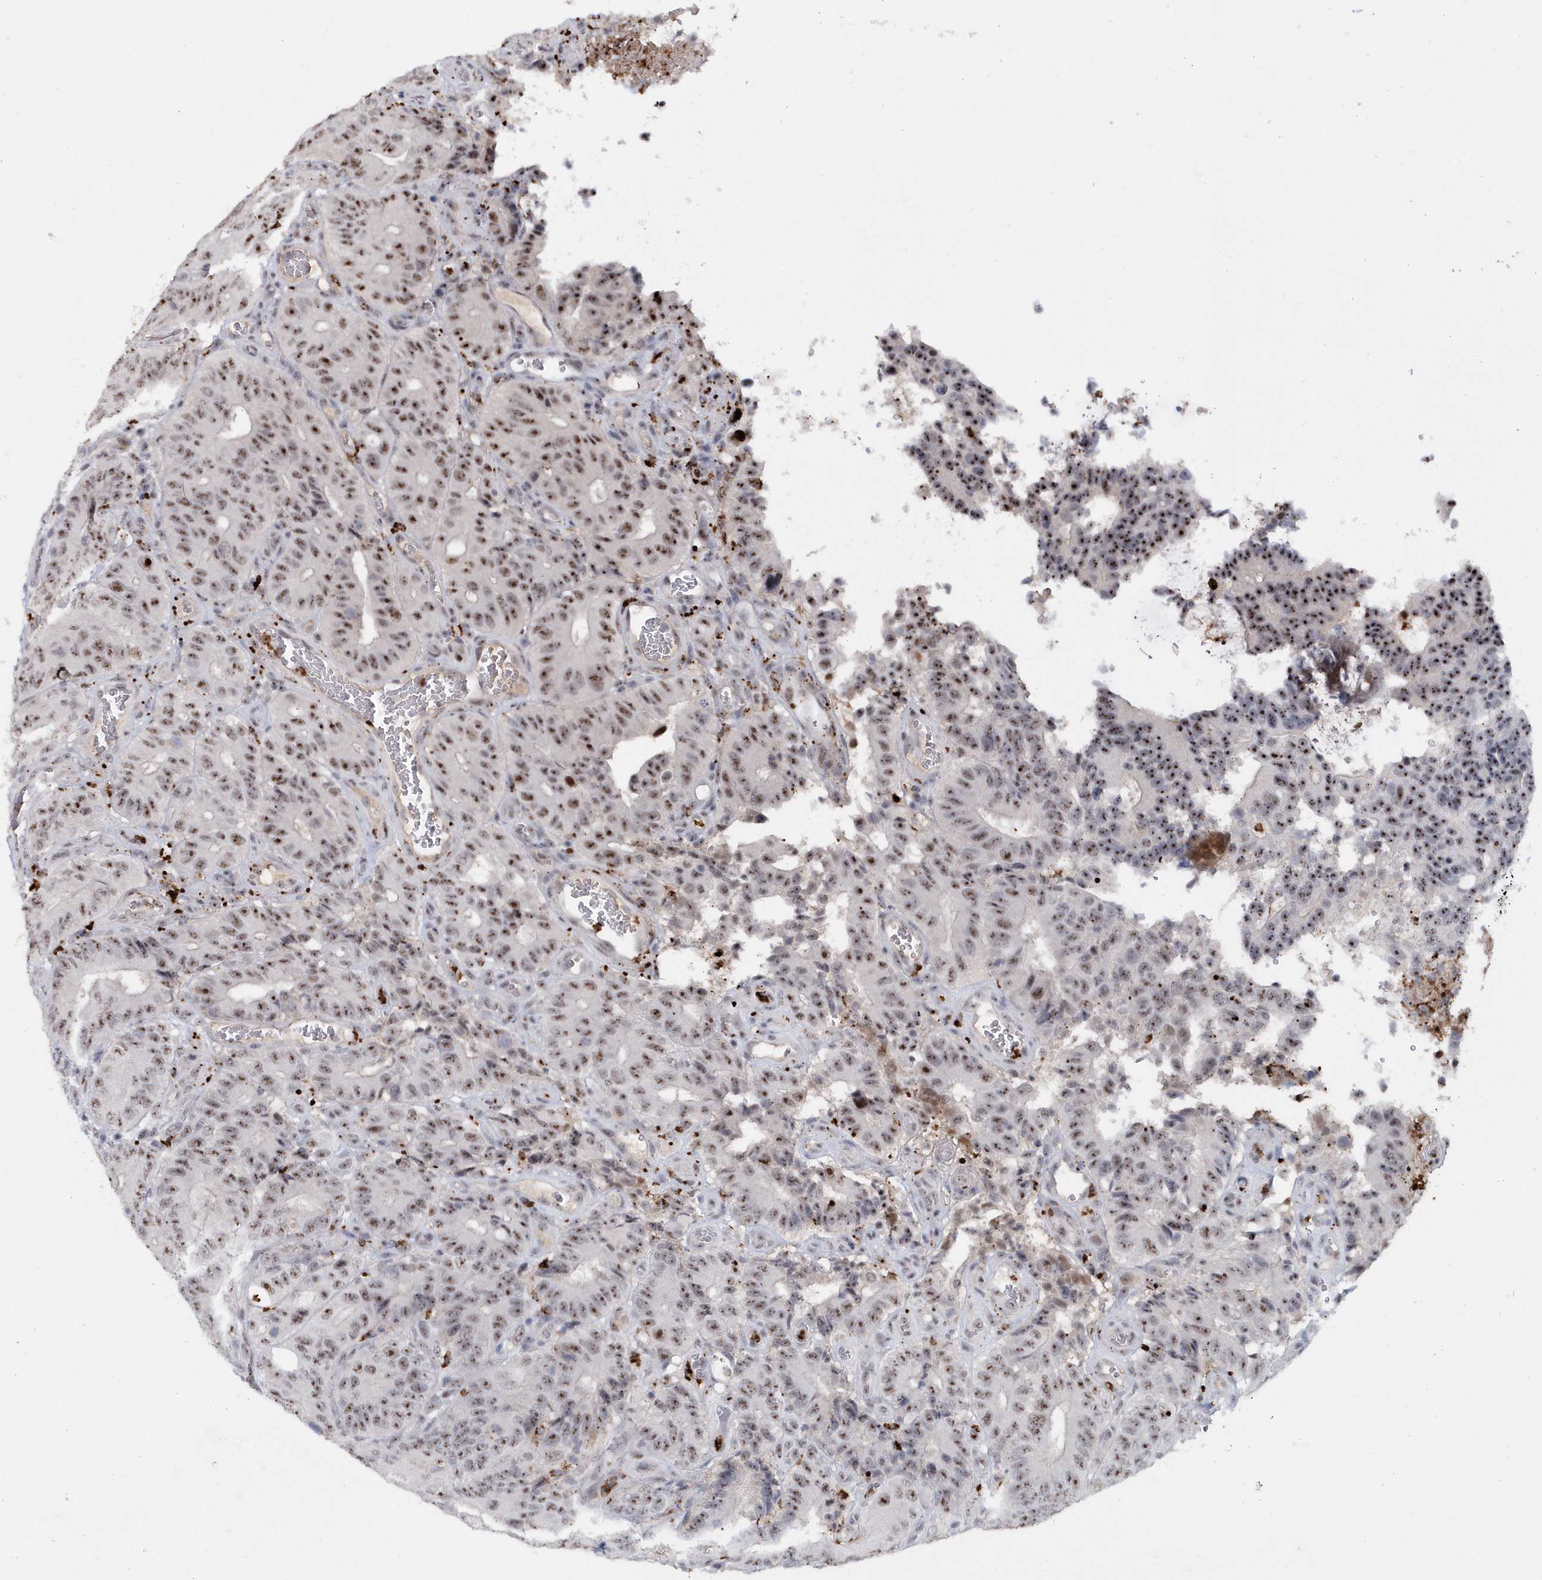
{"staining": {"intensity": "moderate", "quantity": ">75%", "location": "nuclear"}, "tissue": "colorectal cancer", "cell_type": "Tumor cells", "image_type": "cancer", "snomed": [{"axis": "morphology", "description": "Adenocarcinoma, NOS"}, {"axis": "topography", "description": "Colon"}], "caption": "A medium amount of moderate nuclear staining is identified in approximately >75% of tumor cells in colorectal adenocarcinoma tissue.", "gene": "ASCL4", "patient": {"sex": "male", "age": 83}}